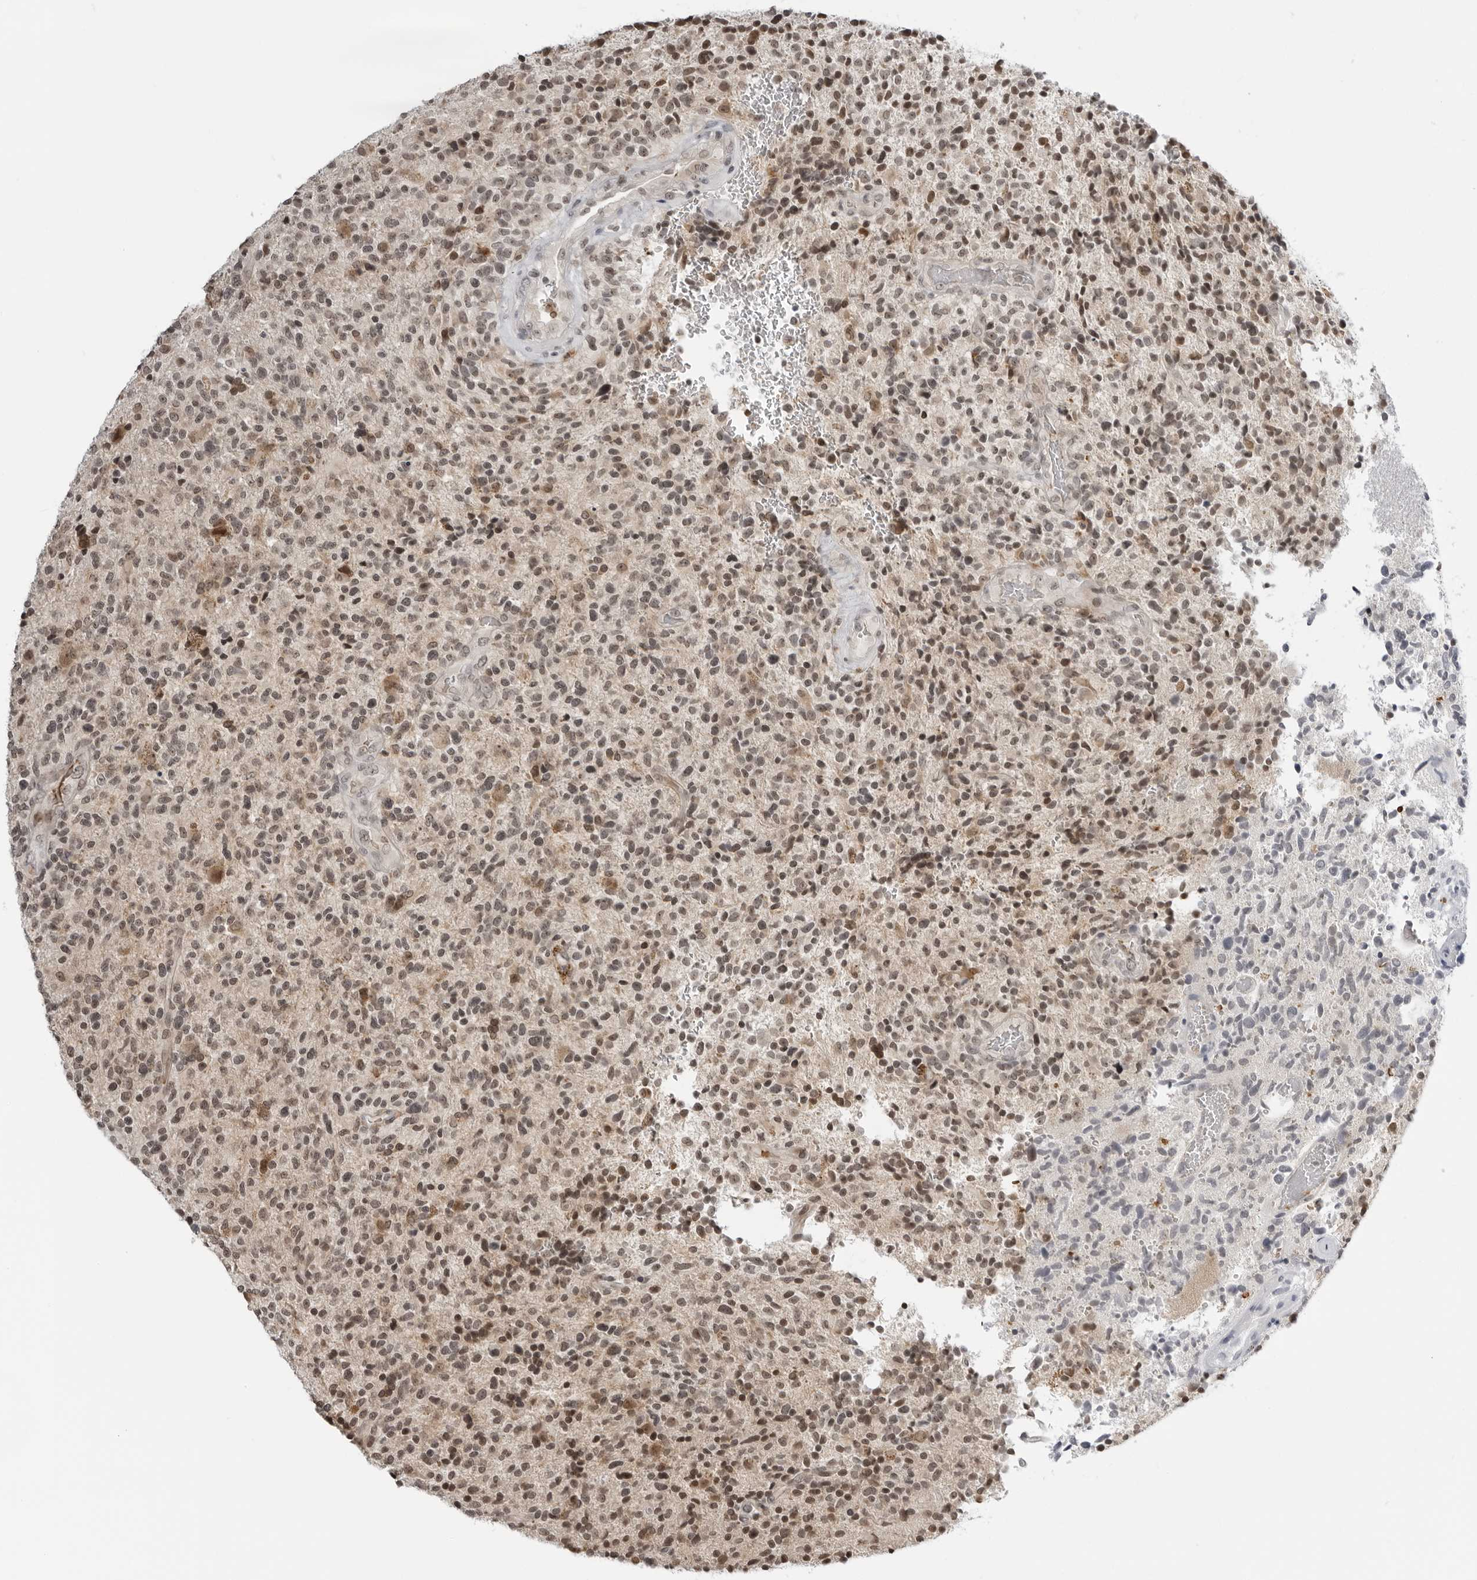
{"staining": {"intensity": "moderate", "quantity": ">75%", "location": "nuclear"}, "tissue": "glioma", "cell_type": "Tumor cells", "image_type": "cancer", "snomed": [{"axis": "morphology", "description": "Glioma, malignant, High grade"}, {"axis": "topography", "description": "Brain"}], "caption": "A photomicrograph of human glioma stained for a protein displays moderate nuclear brown staining in tumor cells.", "gene": "SUGCT", "patient": {"sex": "male", "age": 72}}